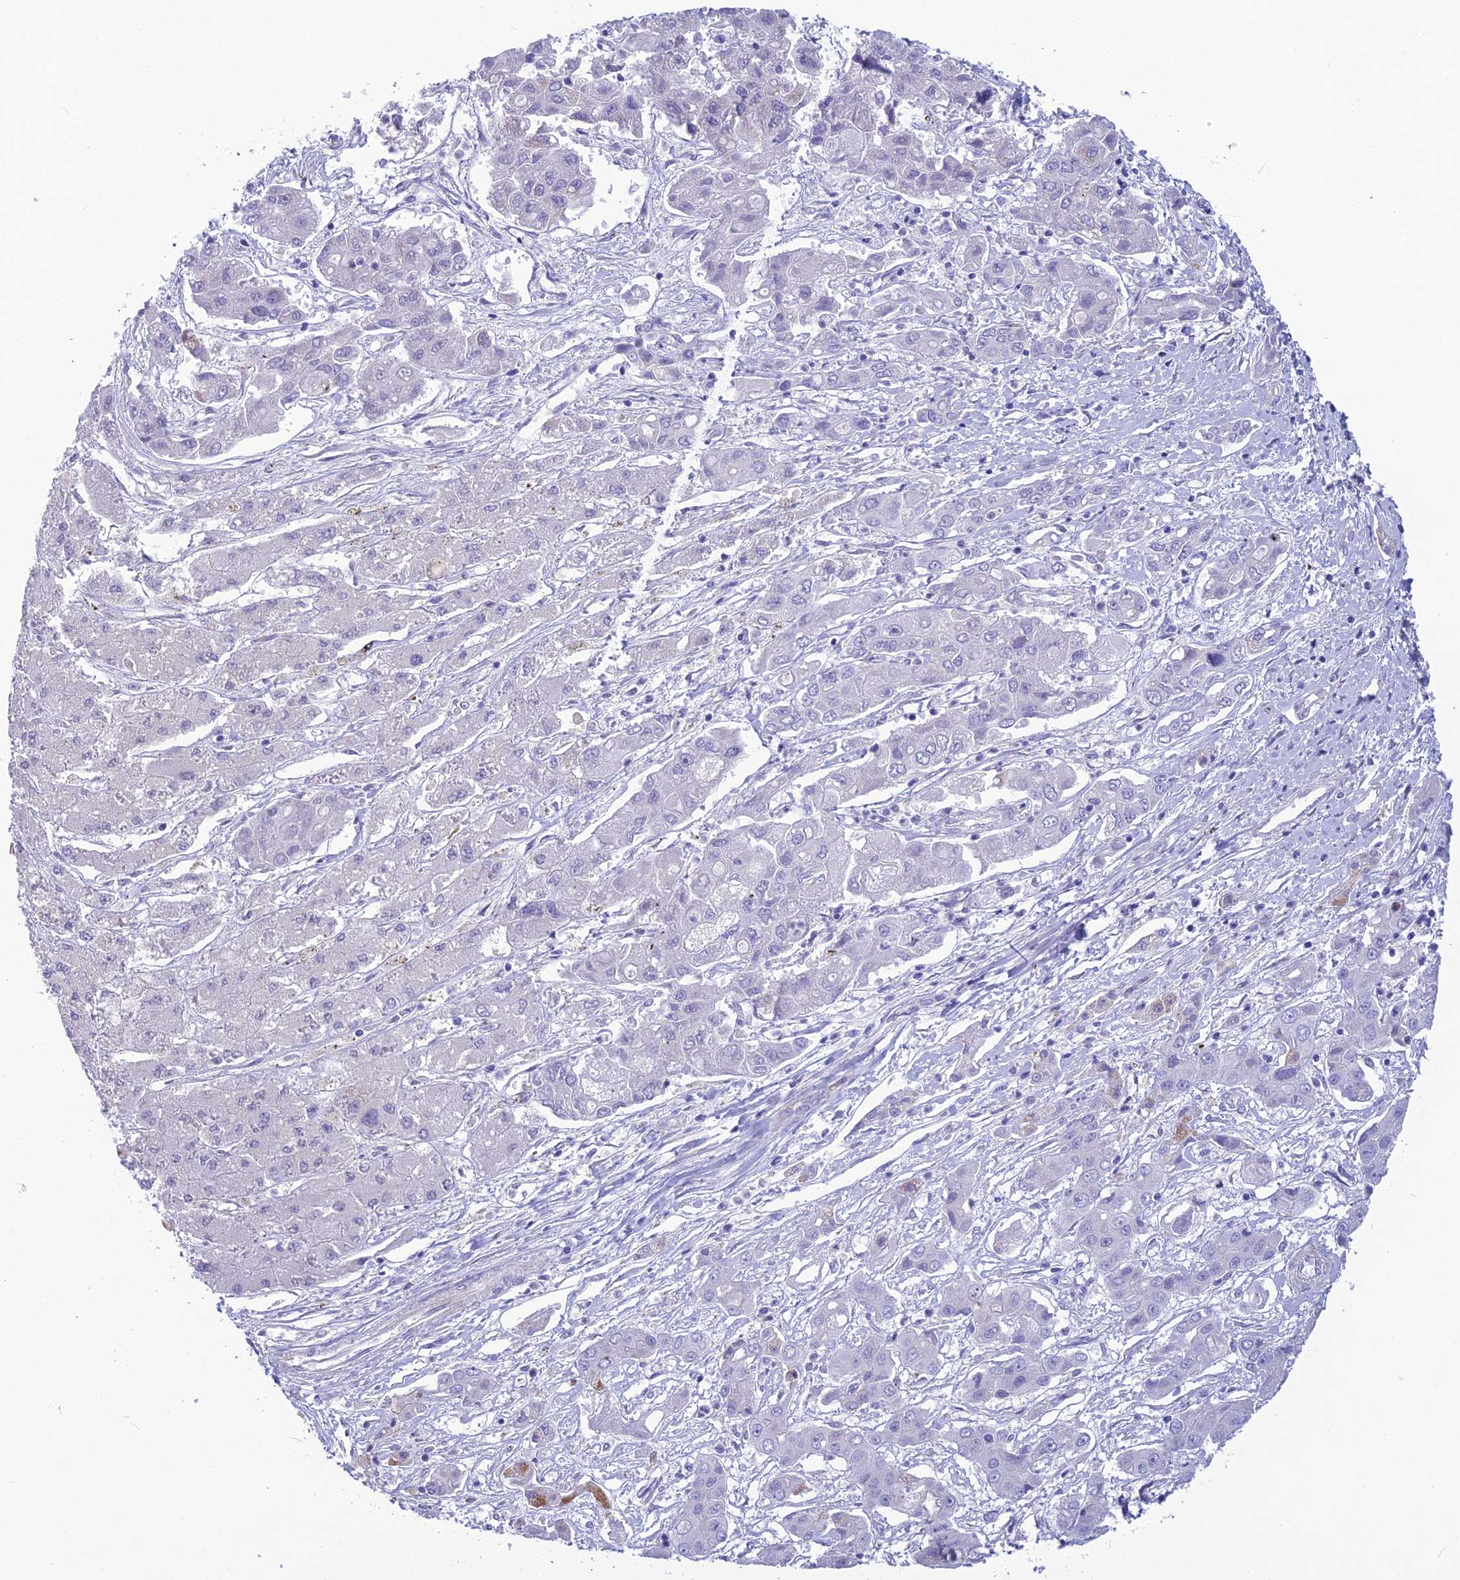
{"staining": {"intensity": "negative", "quantity": "none", "location": "none"}, "tissue": "liver cancer", "cell_type": "Tumor cells", "image_type": "cancer", "snomed": [{"axis": "morphology", "description": "Cholangiocarcinoma"}, {"axis": "topography", "description": "Liver"}], "caption": "This is a histopathology image of IHC staining of liver cancer, which shows no staining in tumor cells. (DAB immunohistochemistry (IHC), high magnification).", "gene": "POMGNT1", "patient": {"sex": "male", "age": 67}}